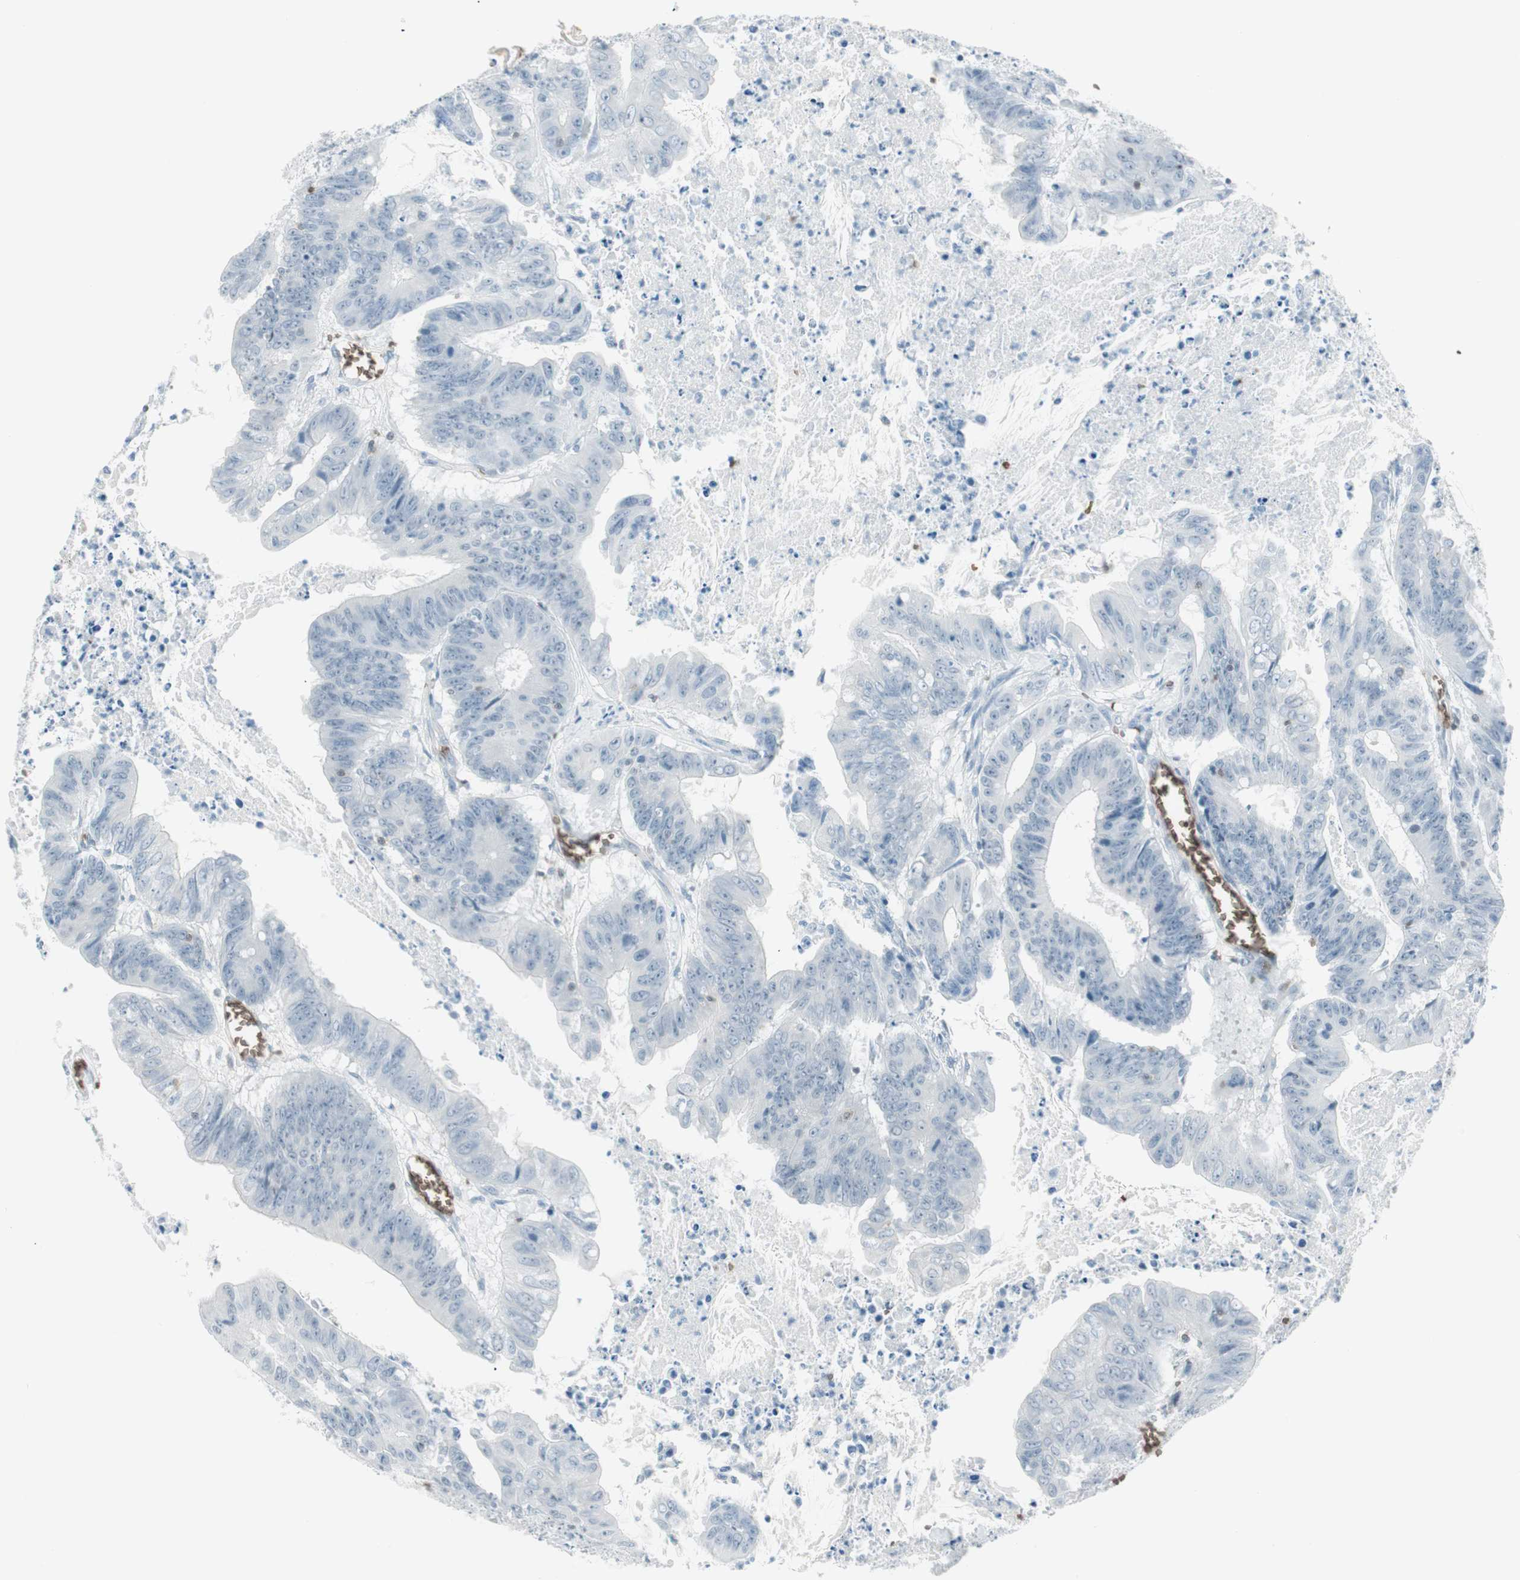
{"staining": {"intensity": "negative", "quantity": "none", "location": "none"}, "tissue": "colorectal cancer", "cell_type": "Tumor cells", "image_type": "cancer", "snomed": [{"axis": "morphology", "description": "Adenocarcinoma, NOS"}, {"axis": "topography", "description": "Colon"}], "caption": "Immunohistochemical staining of adenocarcinoma (colorectal) demonstrates no significant staining in tumor cells. Brightfield microscopy of IHC stained with DAB (brown) and hematoxylin (blue), captured at high magnification.", "gene": "MAP4K1", "patient": {"sex": "male", "age": 45}}